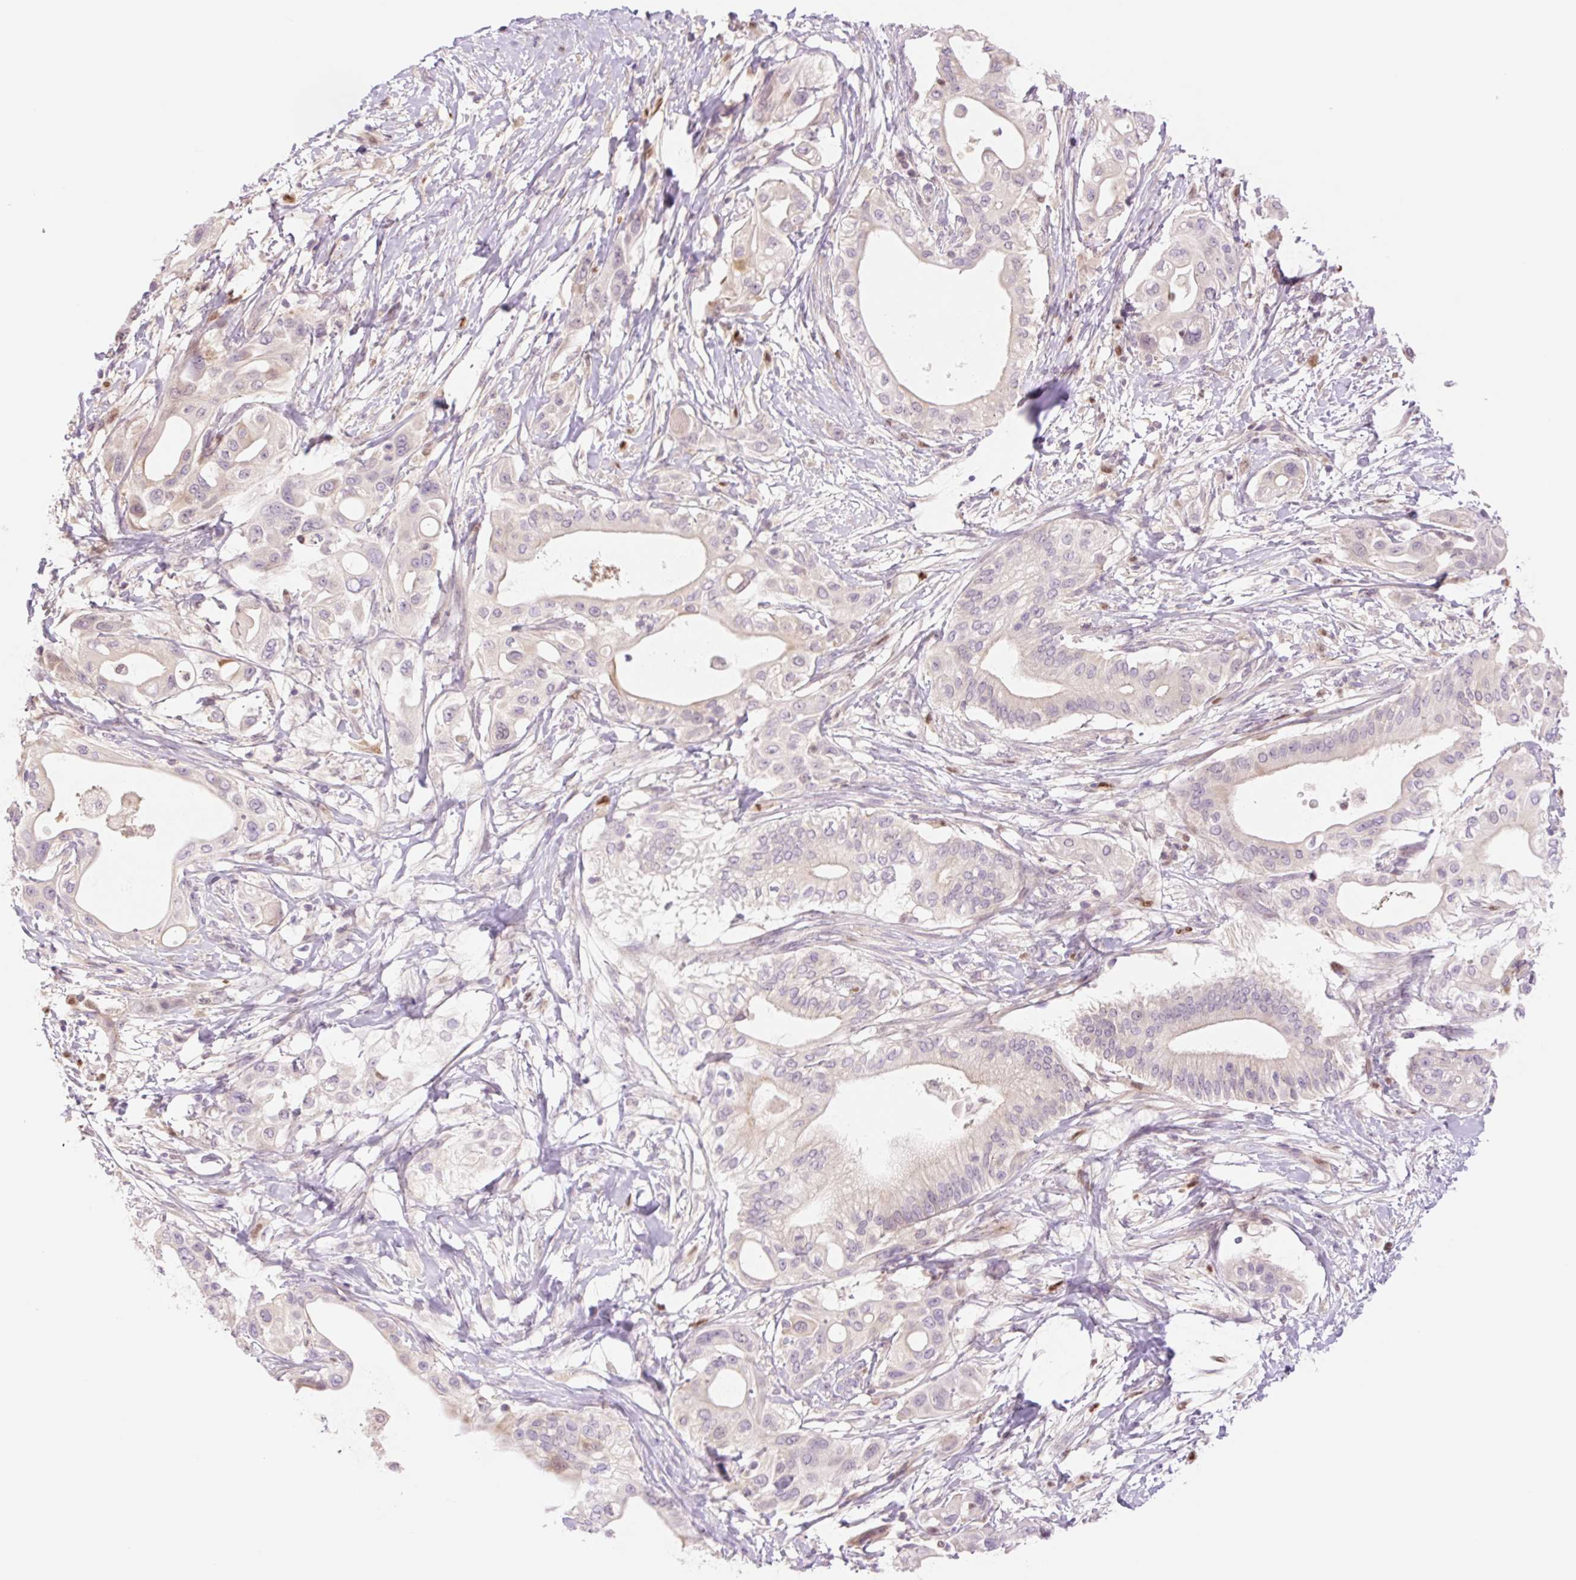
{"staining": {"intensity": "weak", "quantity": "<25%", "location": "nuclear"}, "tissue": "pancreatic cancer", "cell_type": "Tumor cells", "image_type": "cancer", "snomed": [{"axis": "morphology", "description": "Adenocarcinoma, NOS"}, {"axis": "topography", "description": "Pancreas"}], "caption": "An immunohistochemistry image of pancreatic cancer is shown. There is no staining in tumor cells of pancreatic cancer.", "gene": "HEBP1", "patient": {"sex": "male", "age": 68}}